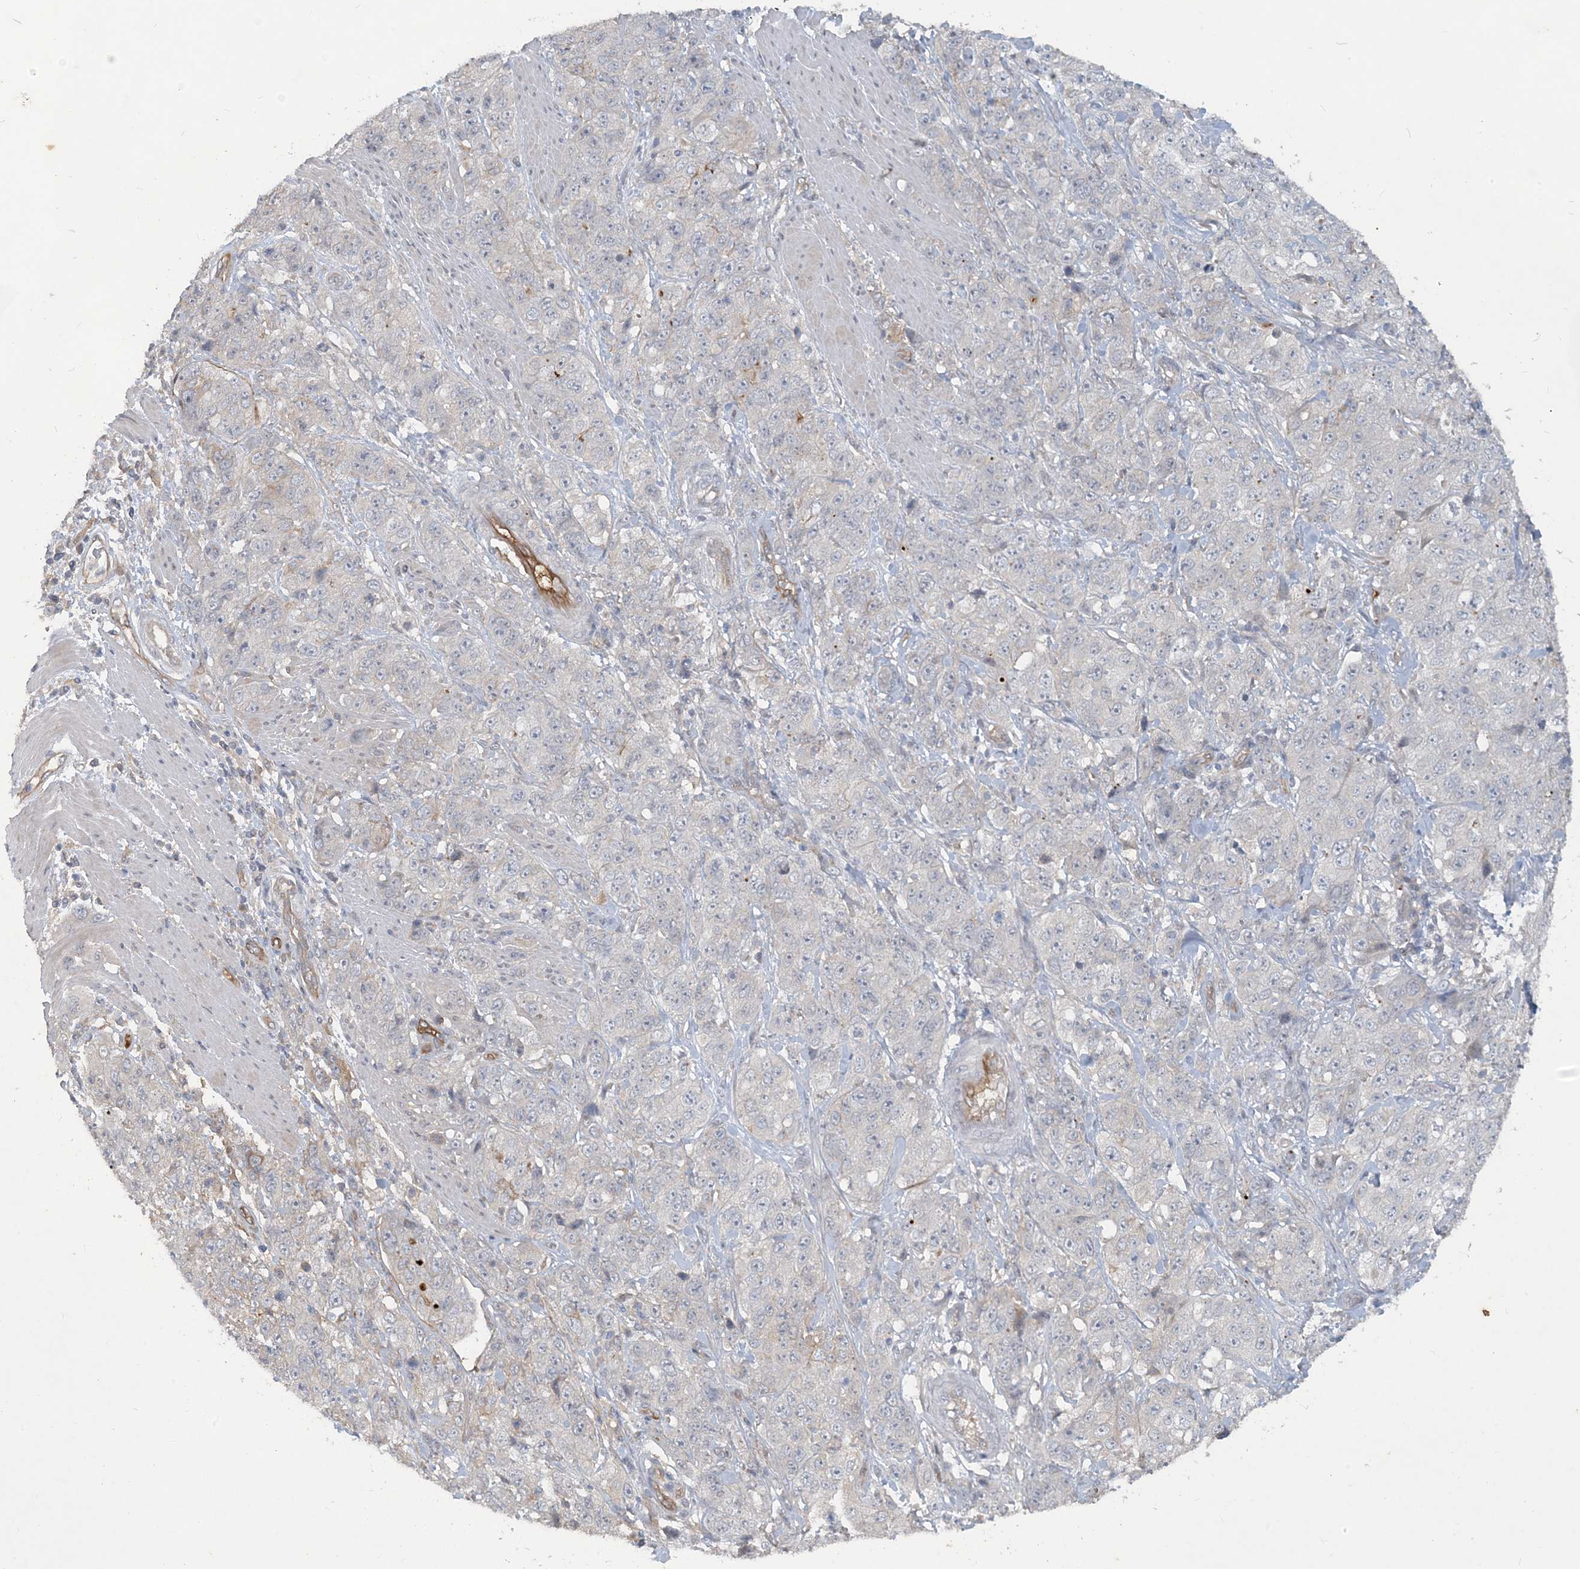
{"staining": {"intensity": "negative", "quantity": "none", "location": "none"}, "tissue": "stomach cancer", "cell_type": "Tumor cells", "image_type": "cancer", "snomed": [{"axis": "morphology", "description": "Adenocarcinoma, NOS"}, {"axis": "topography", "description": "Stomach"}], "caption": "High magnification brightfield microscopy of stomach cancer stained with DAB (brown) and counterstained with hematoxylin (blue): tumor cells show no significant staining.", "gene": "CDS1", "patient": {"sex": "male", "age": 48}}